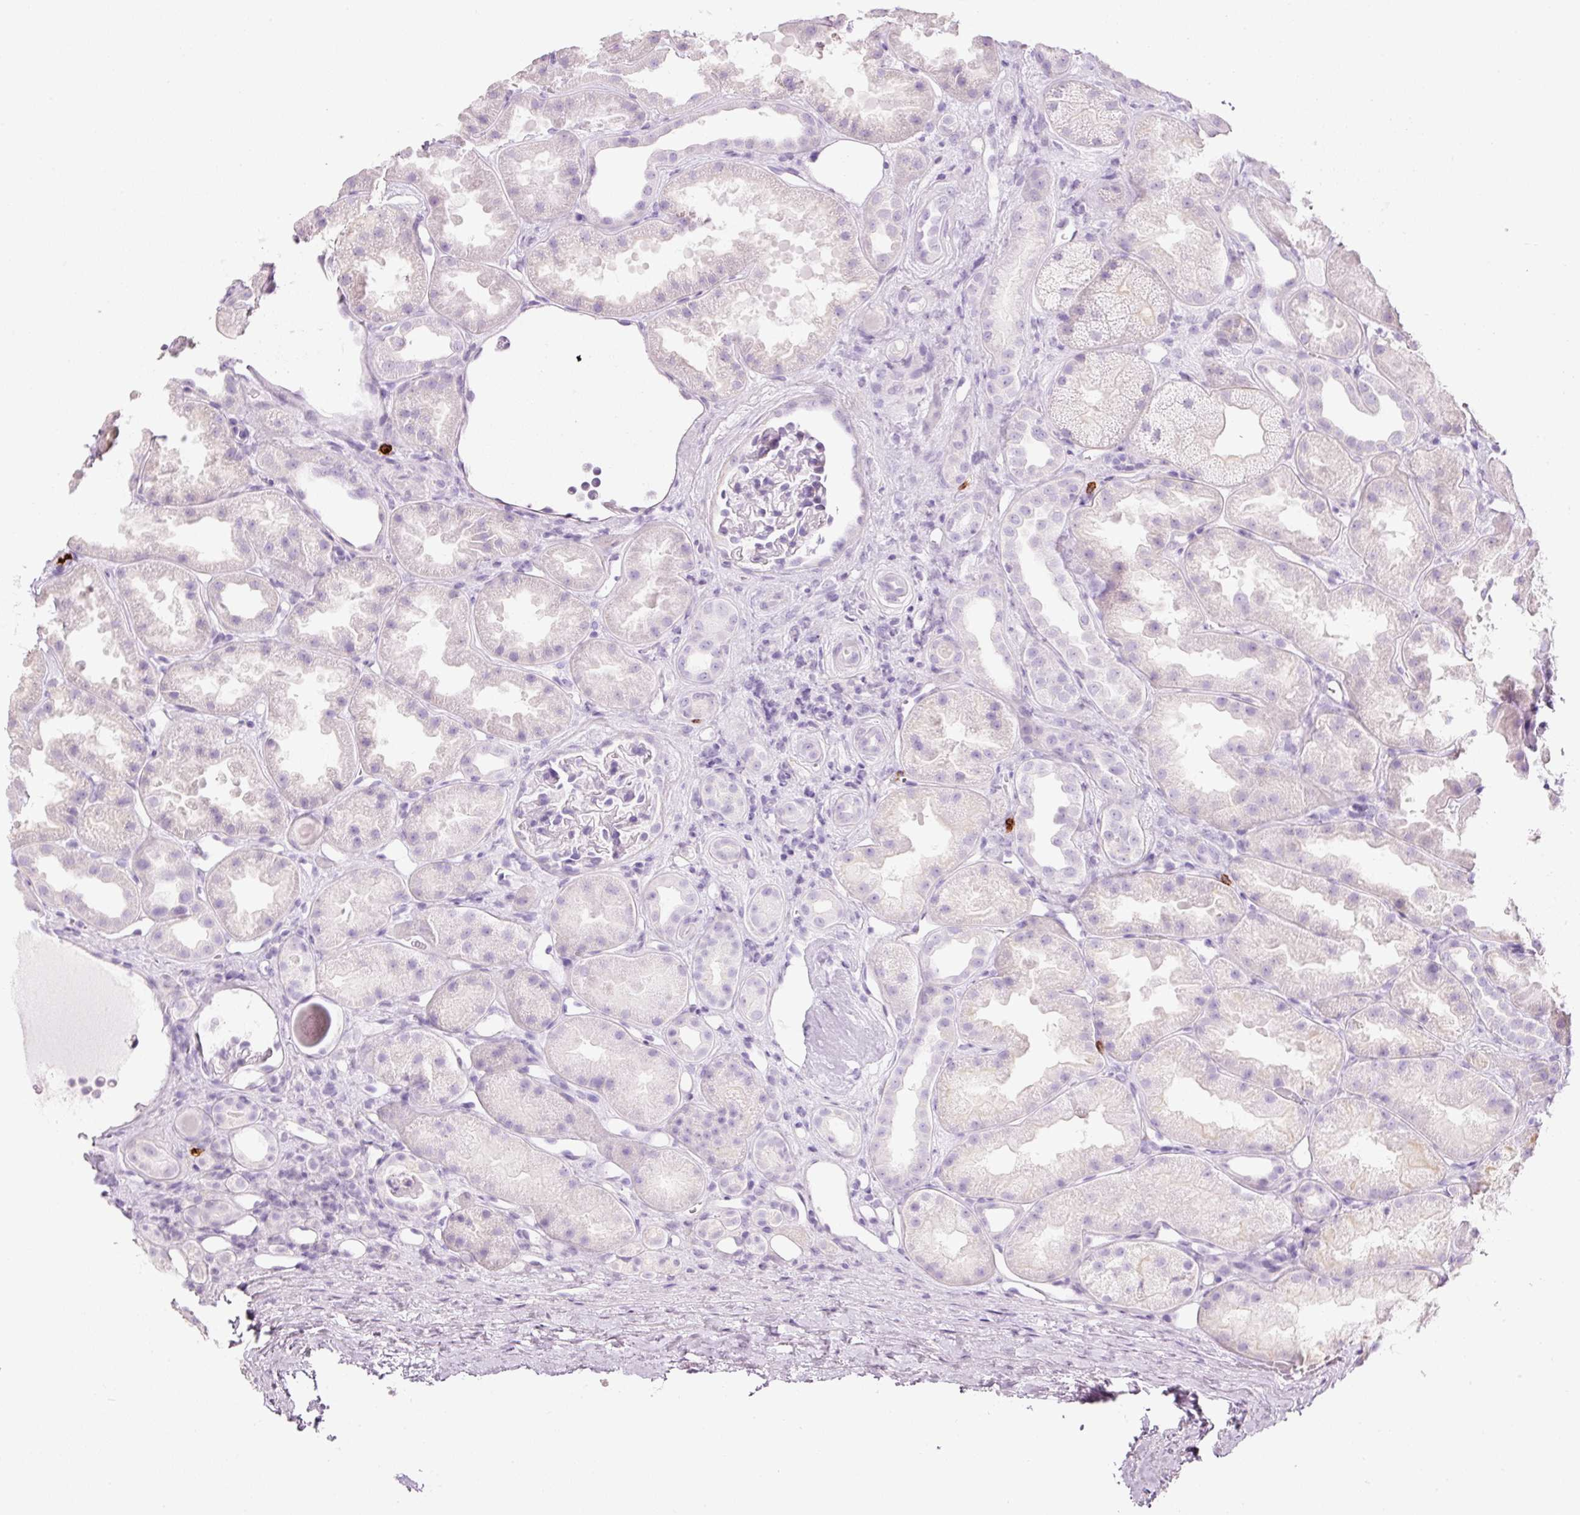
{"staining": {"intensity": "negative", "quantity": "none", "location": "none"}, "tissue": "kidney", "cell_type": "Cells in glomeruli", "image_type": "normal", "snomed": [{"axis": "morphology", "description": "Normal tissue, NOS"}, {"axis": "topography", "description": "Kidney"}], "caption": "Cells in glomeruli show no significant positivity in benign kidney.", "gene": "CMA1", "patient": {"sex": "male", "age": 61}}